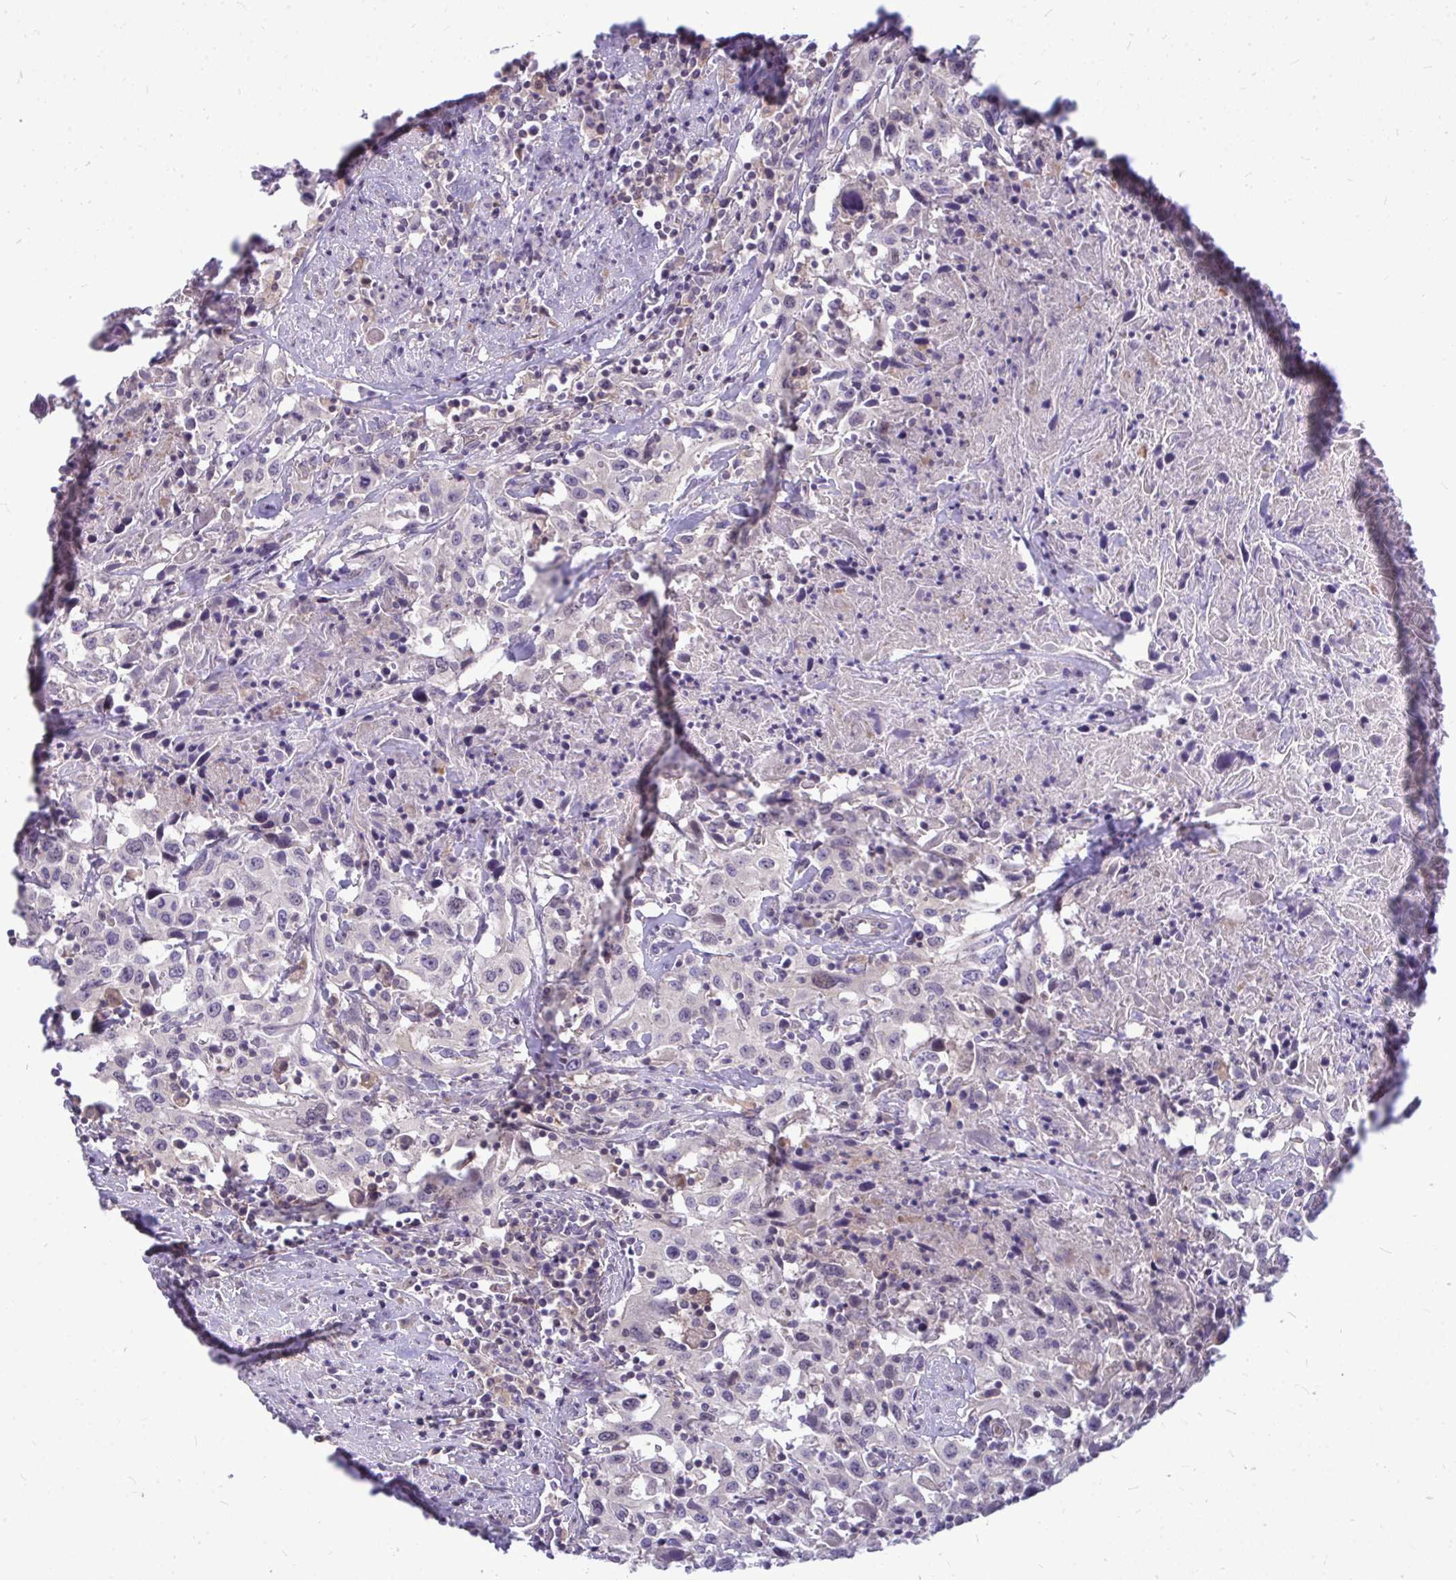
{"staining": {"intensity": "negative", "quantity": "none", "location": "none"}, "tissue": "urothelial cancer", "cell_type": "Tumor cells", "image_type": "cancer", "snomed": [{"axis": "morphology", "description": "Urothelial carcinoma, High grade"}, {"axis": "topography", "description": "Urinary bladder"}], "caption": "The photomicrograph displays no staining of tumor cells in urothelial cancer.", "gene": "ZSCAN25", "patient": {"sex": "male", "age": 61}}